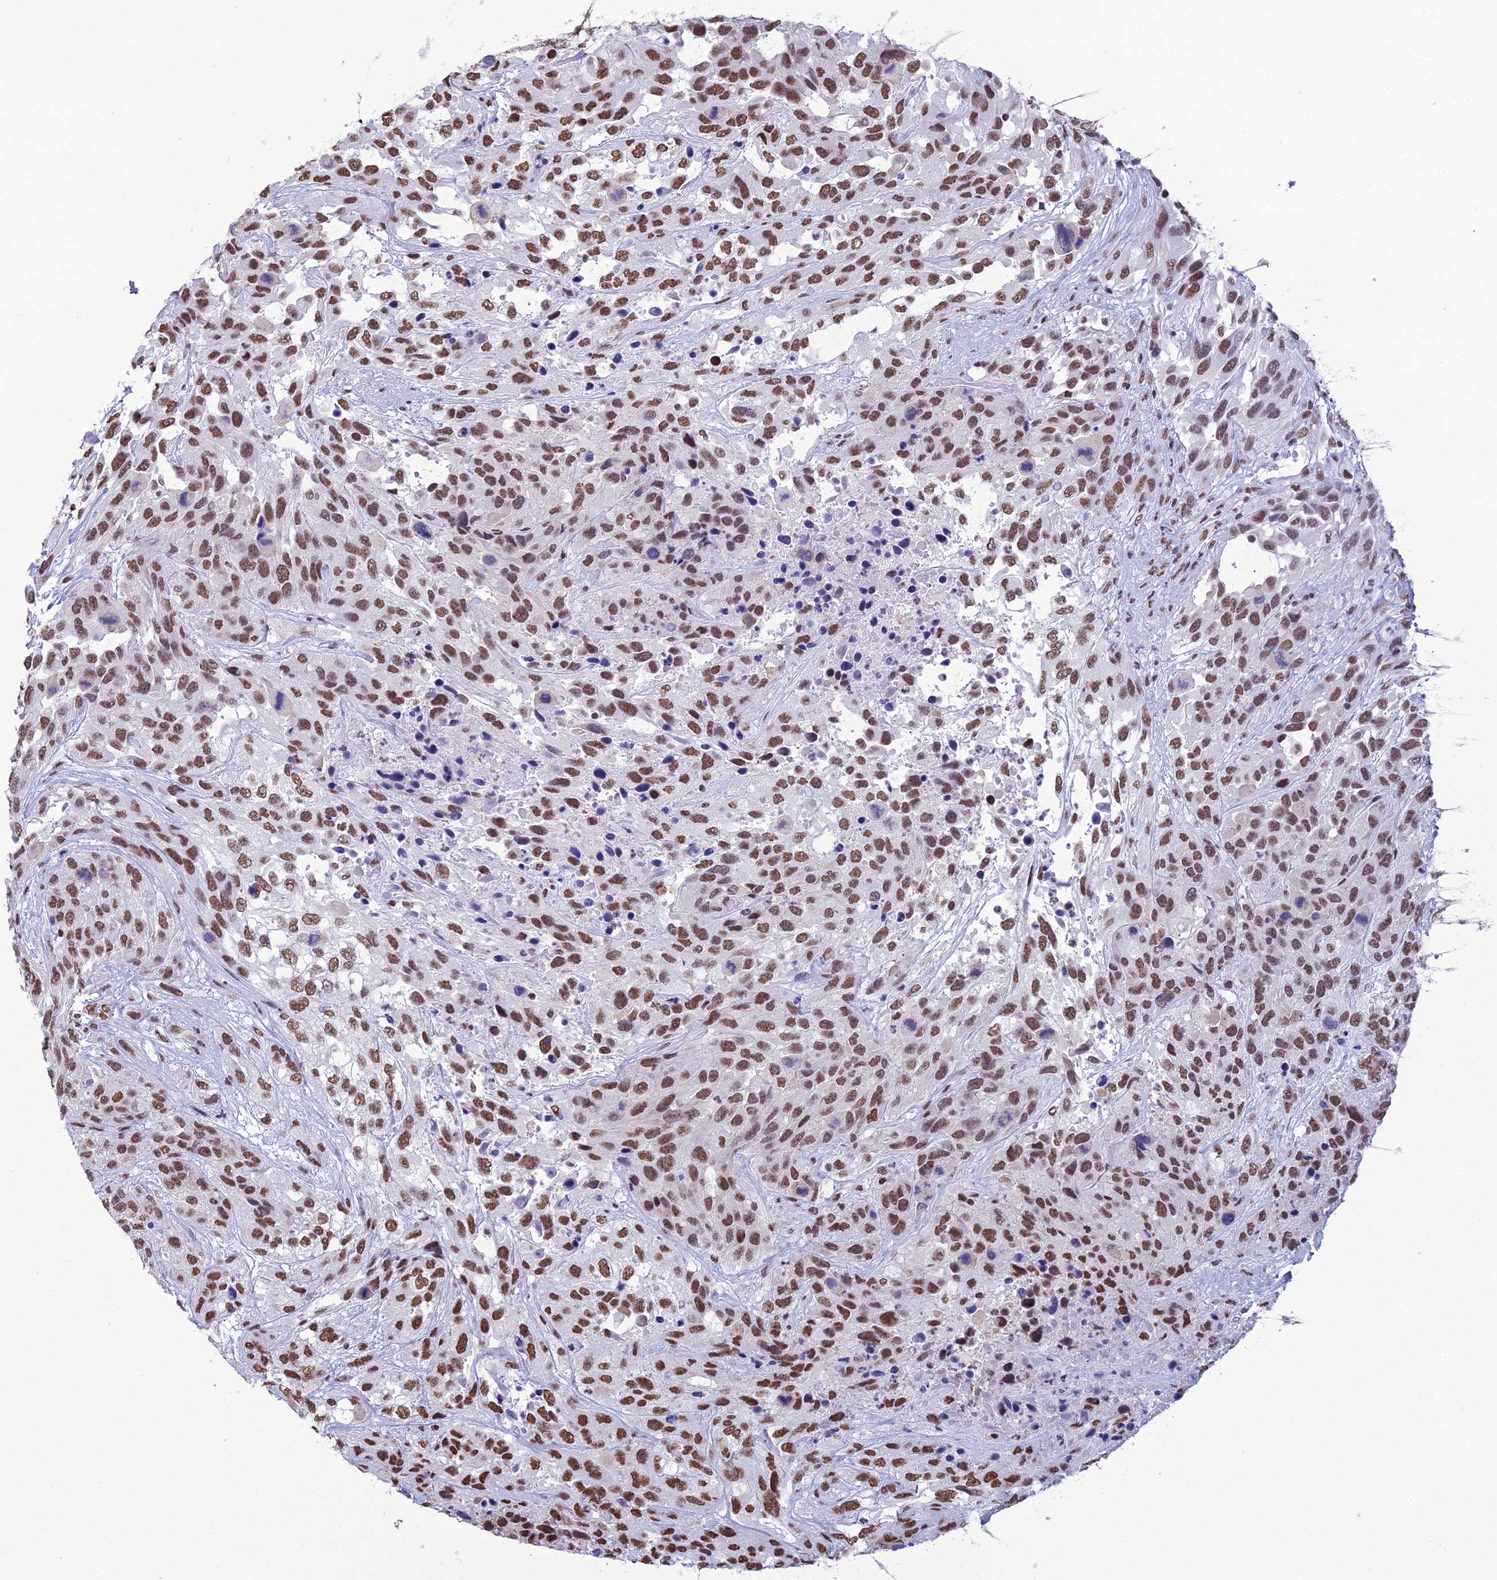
{"staining": {"intensity": "moderate", "quantity": ">75%", "location": "nuclear"}, "tissue": "urothelial cancer", "cell_type": "Tumor cells", "image_type": "cancer", "snomed": [{"axis": "morphology", "description": "Urothelial carcinoma, High grade"}, {"axis": "topography", "description": "Urinary bladder"}], "caption": "This is a photomicrograph of immunohistochemistry (IHC) staining of urothelial carcinoma (high-grade), which shows moderate positivity in the nuclear of tumor cells.", "gene": "PRAMEF12", "patient": {"sex": "female", "age": 70}}